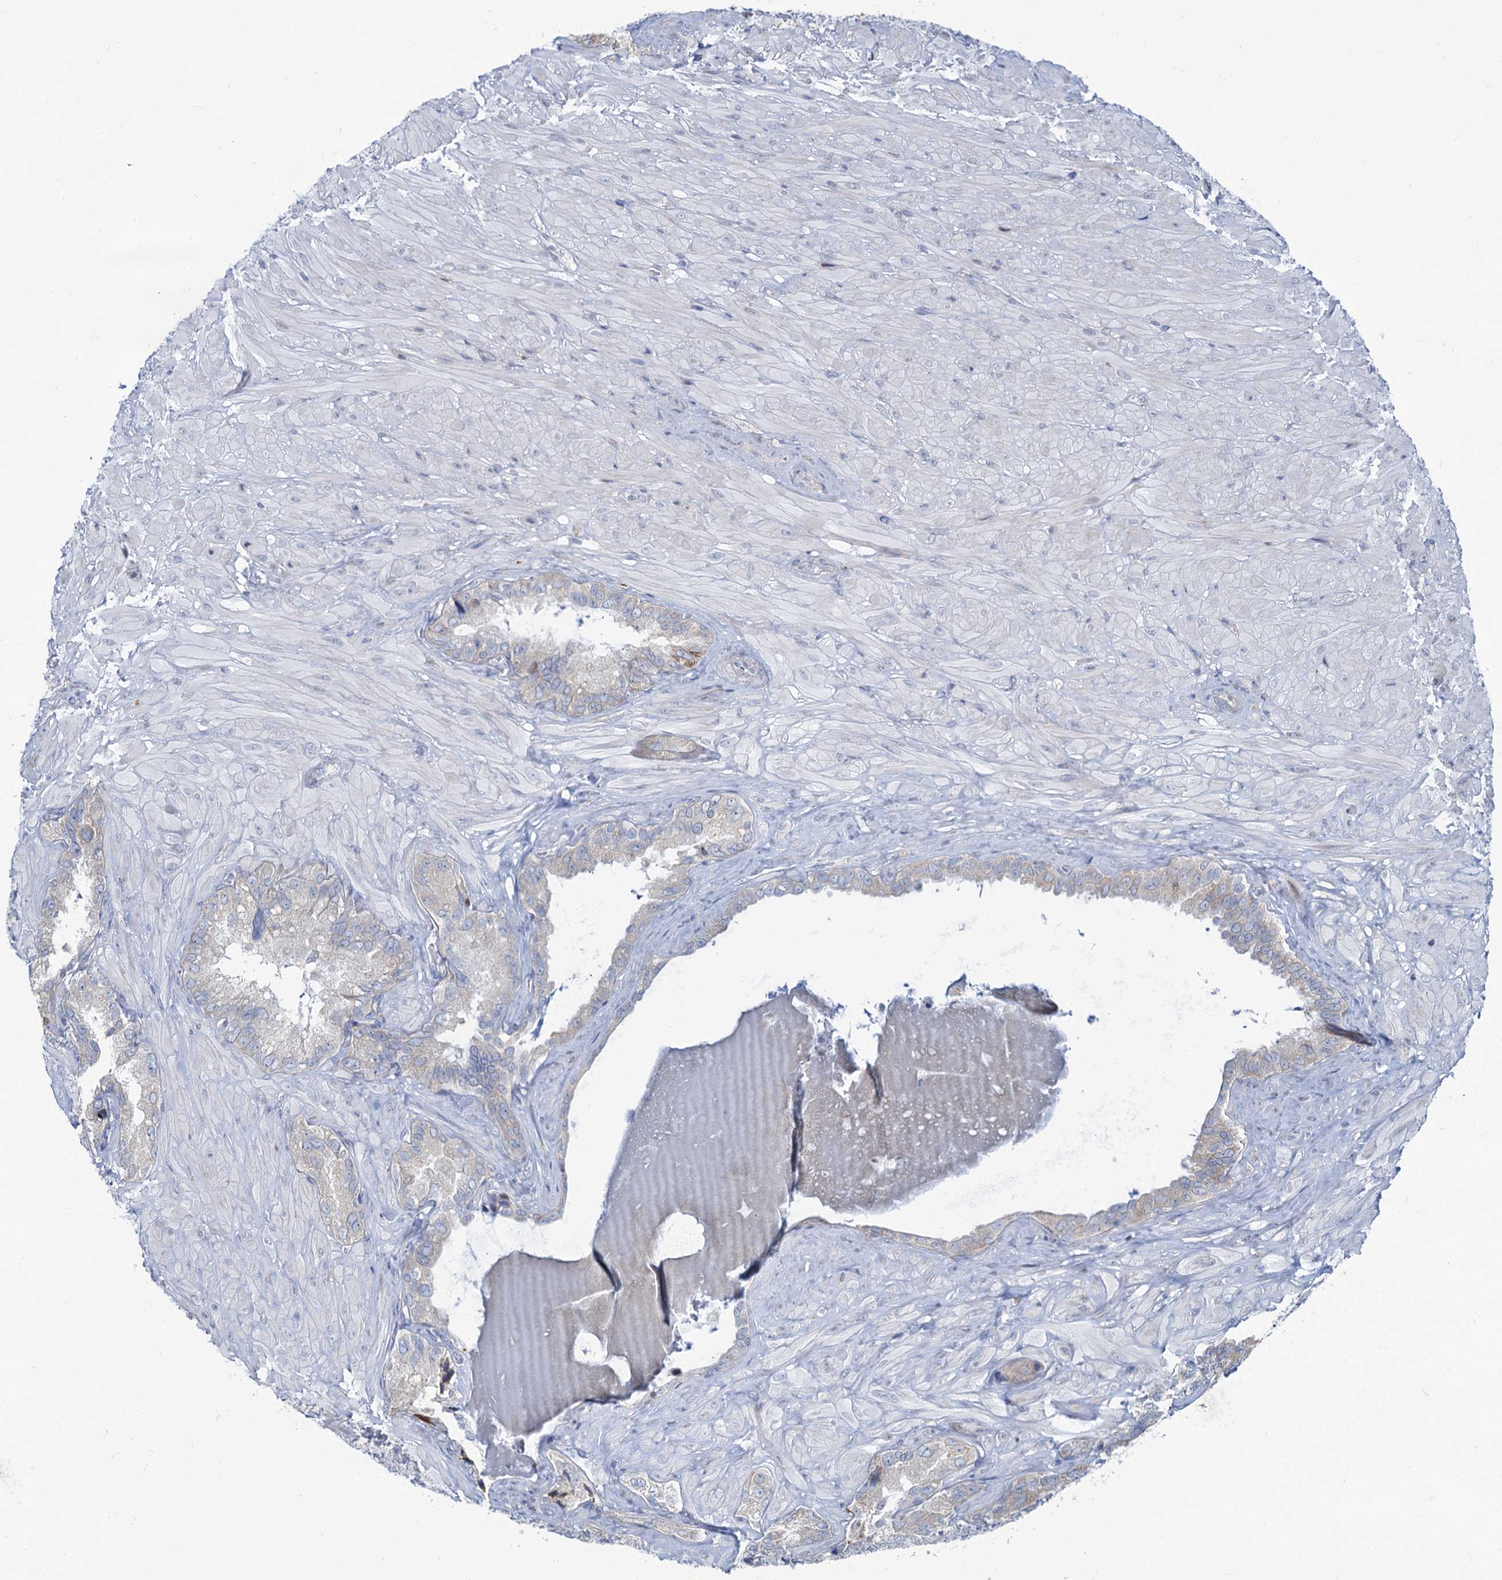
{"staining": {"intensity": "negative", "quantity": "none", "location": "none"}, "tissue": "seminal vesicle", "cell_type": "Glandular cells", "image_type": "normal", "snomed": [{"axis": "morphology", "description": "Normal tissue, NOS"}, {"axis": "topography", "description": "Seminal veicle"}, {"axis": "topography", "description": "Peripheral nerve tissue"}], "caption": "High magnification brightfield microscopy of normal seminal vesicle stained with DAB (brown) and counterstained with hematoxylin (blue): glandular cells show no significant expression. Nuclei are stained in blue.", "gene": "PRSS35", "patient": {"sex": "male", "age": 67}}